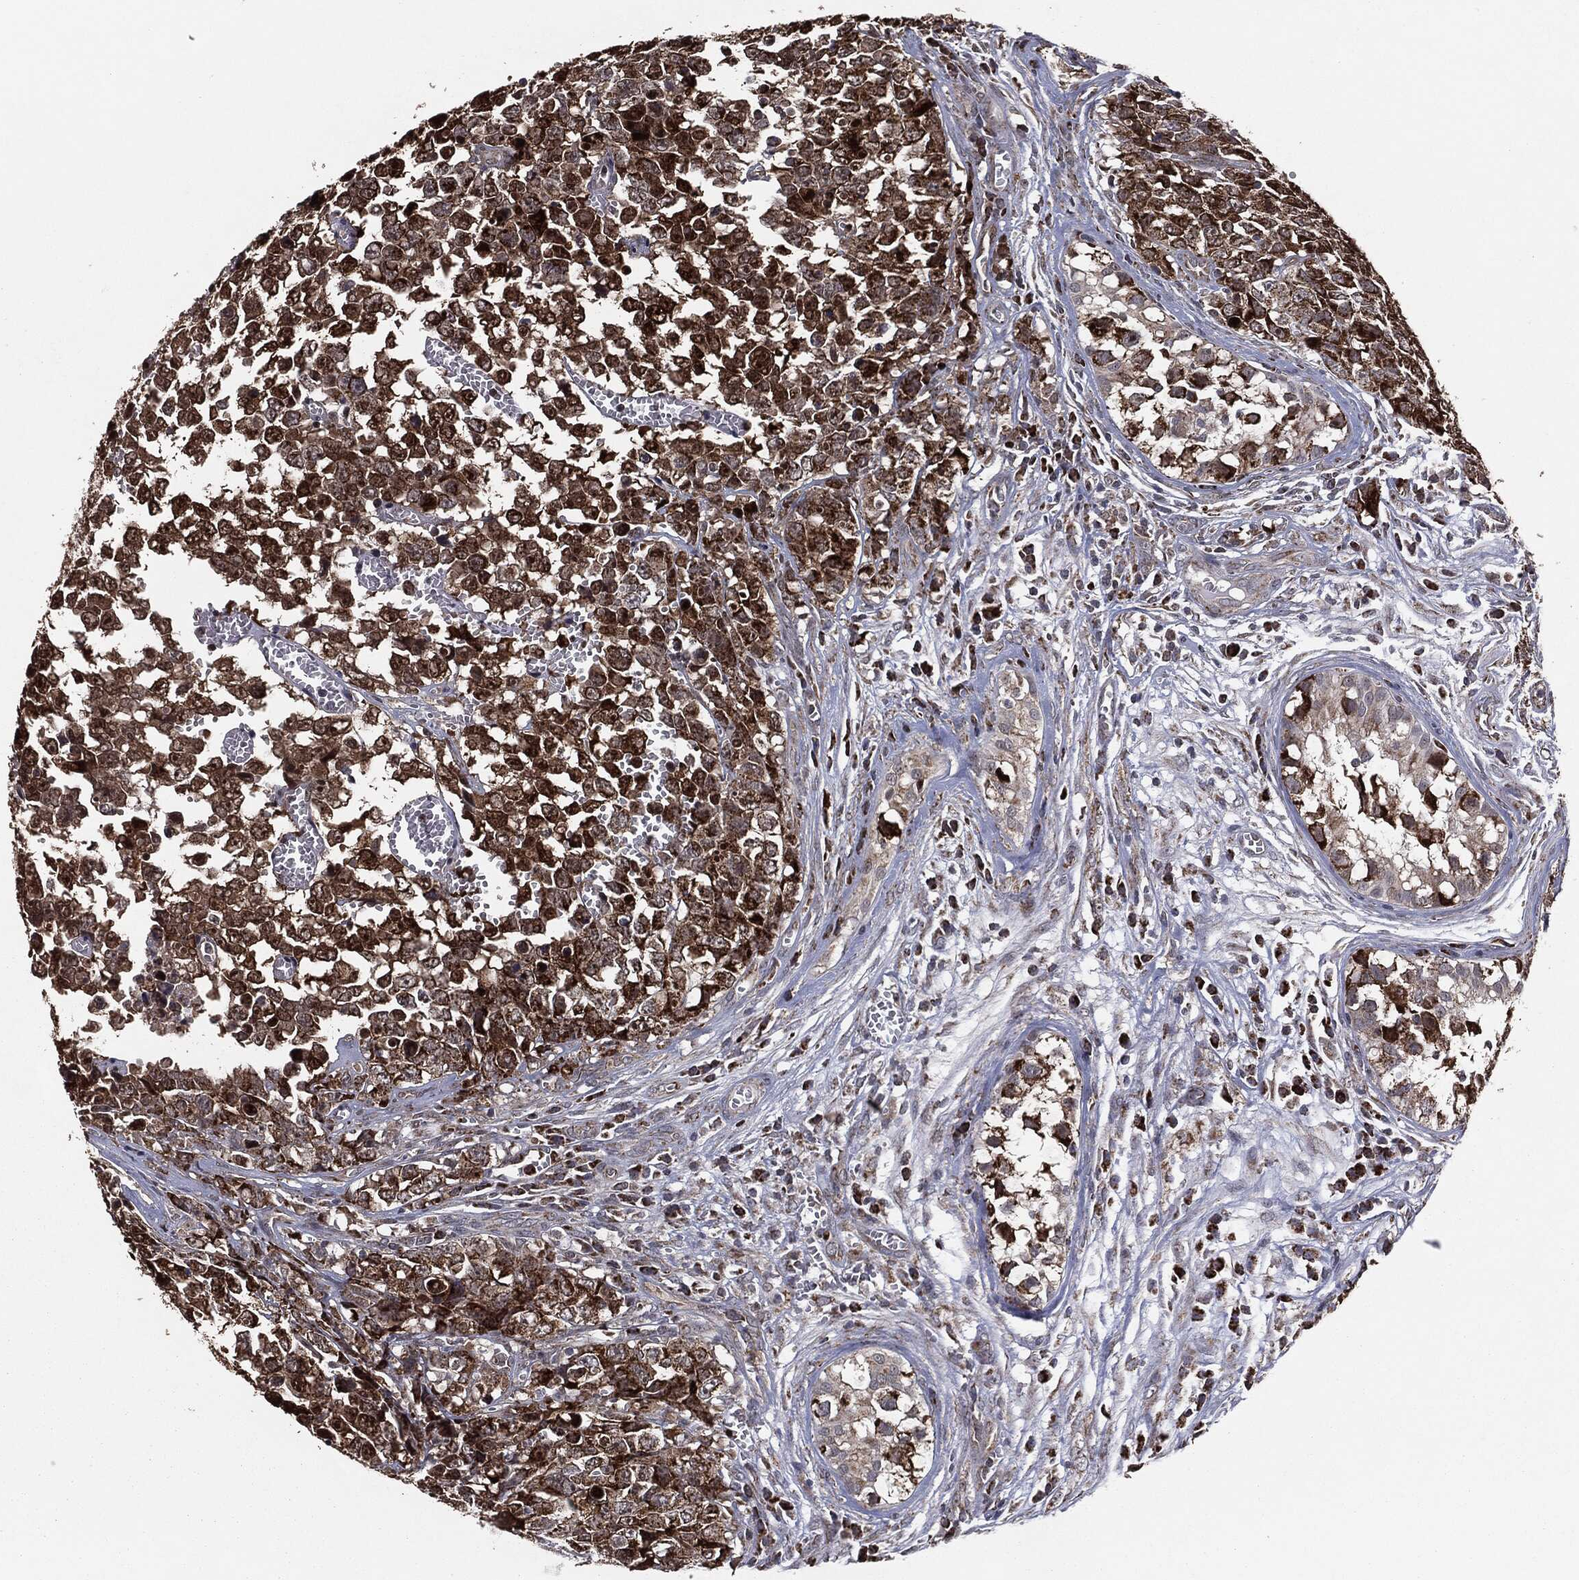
{"staining": {"intensity": "strong", "quantity": ">75%", "location": "cytoplasmic/membranous,nuclear"}, "tissue": "testis cancer", "cell_type": "Tumor cells", "image_type": "cancer", "snomed": [{"axis": "morphology", "description": "Carcinoma, Embryonal, NOS"}, {"axis": "topography", "description": "Testis"}], "caption": "Testis embryonal carcinoma stained for a protein (brown) shows strong cytoplasmic/membranous and nuclear positive expression in approximately >75% of tumor cells.", "gene": "CHCHD2", "patient": {"sex": "male", "age": 23}}